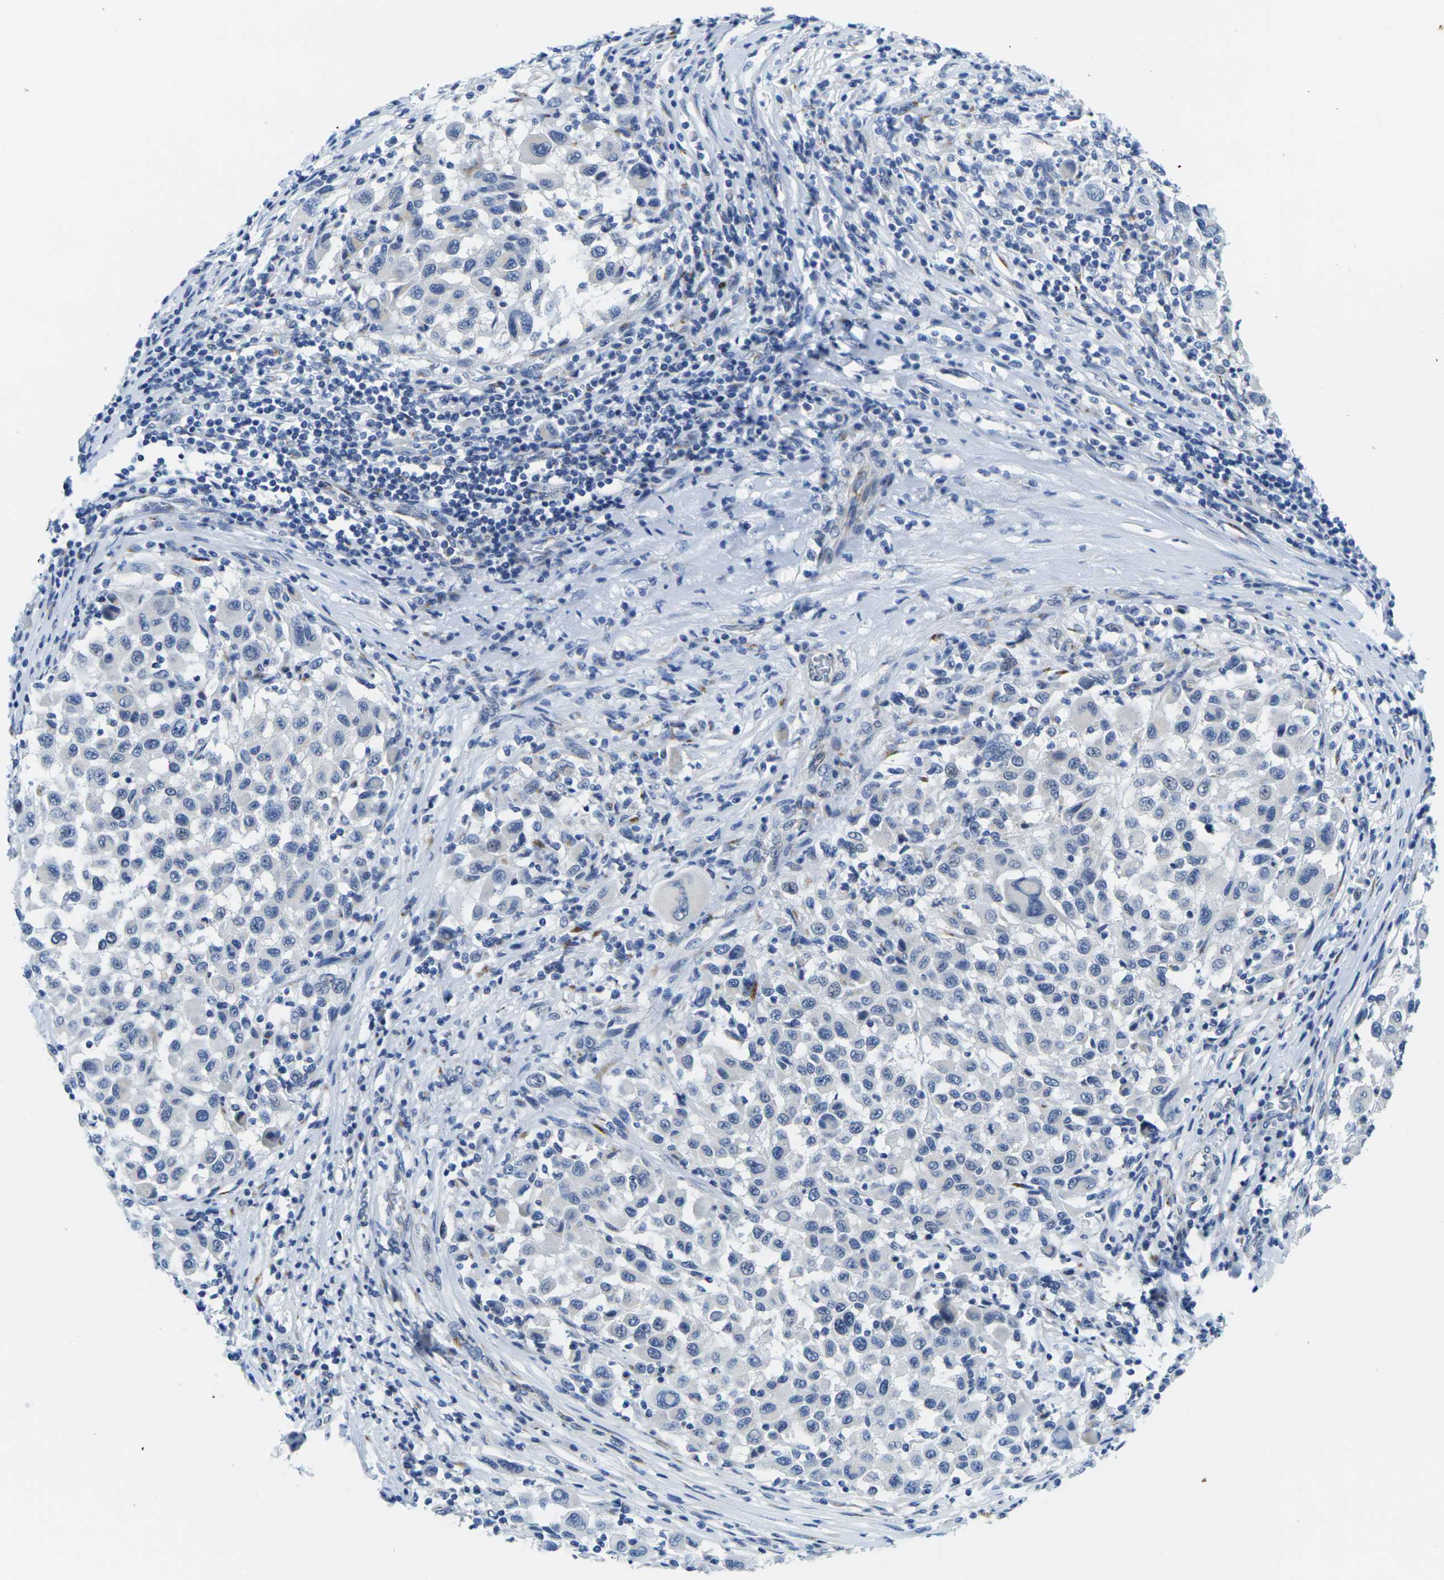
{"staining": {"intensity": "negative", "quantity": "none", "location": "none"}, "tissue": "melanoma", "cell_type": "Tumor cells", "image_type": "cancer", "snomed": [{"axis": "morphology", "description": "Malignant melanoma, Metastatic site"}, {"axis": "topography", "description": "Lymph node"}], "caption": "Histopathology image shows no significant protein staining in tumor cells of malignant melanoma (metastatic site).", "gene": "CRK", "patient": {"sex": "male", "age": 61}}